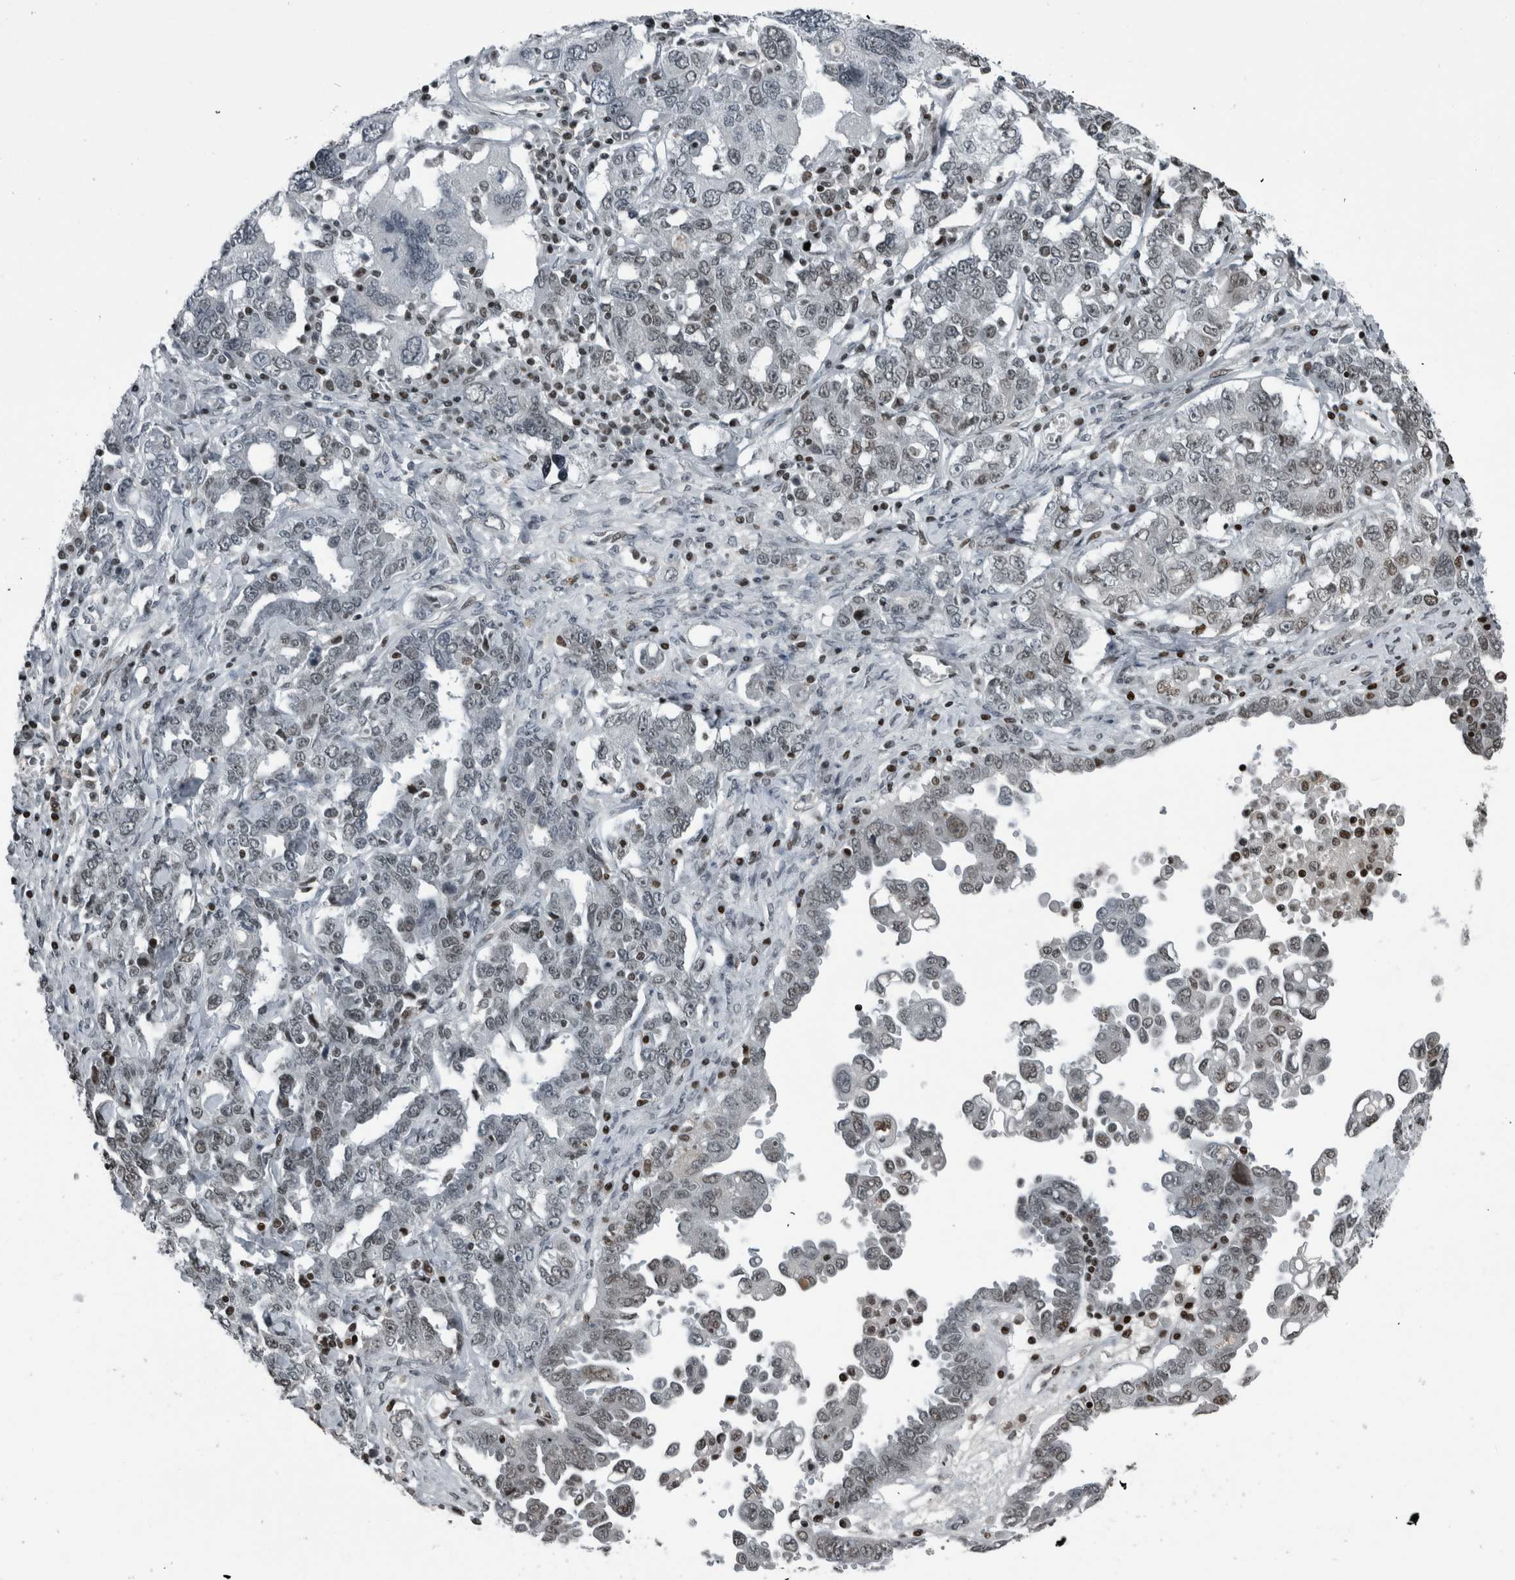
{"staining": {"intensity": "moderate", "quantity": "<25%", "location": "nuclear"}, "tissue": "ovarian cancer", "cell_type": "Tumor cells", "image_type": "cancer", "snomed": [{"axis": "morphology", "description": "Carcinoma, endometroid"}, {"axis": "topography", "description": "Ovary"}], "caption": "Ovarian cancer (endometroid carcinoma) tissue shows moderate nuclear positivity in approximately <25% of tumor cells", "gene": "UNC50", "patient": {"sex": "female", "age": 62}}